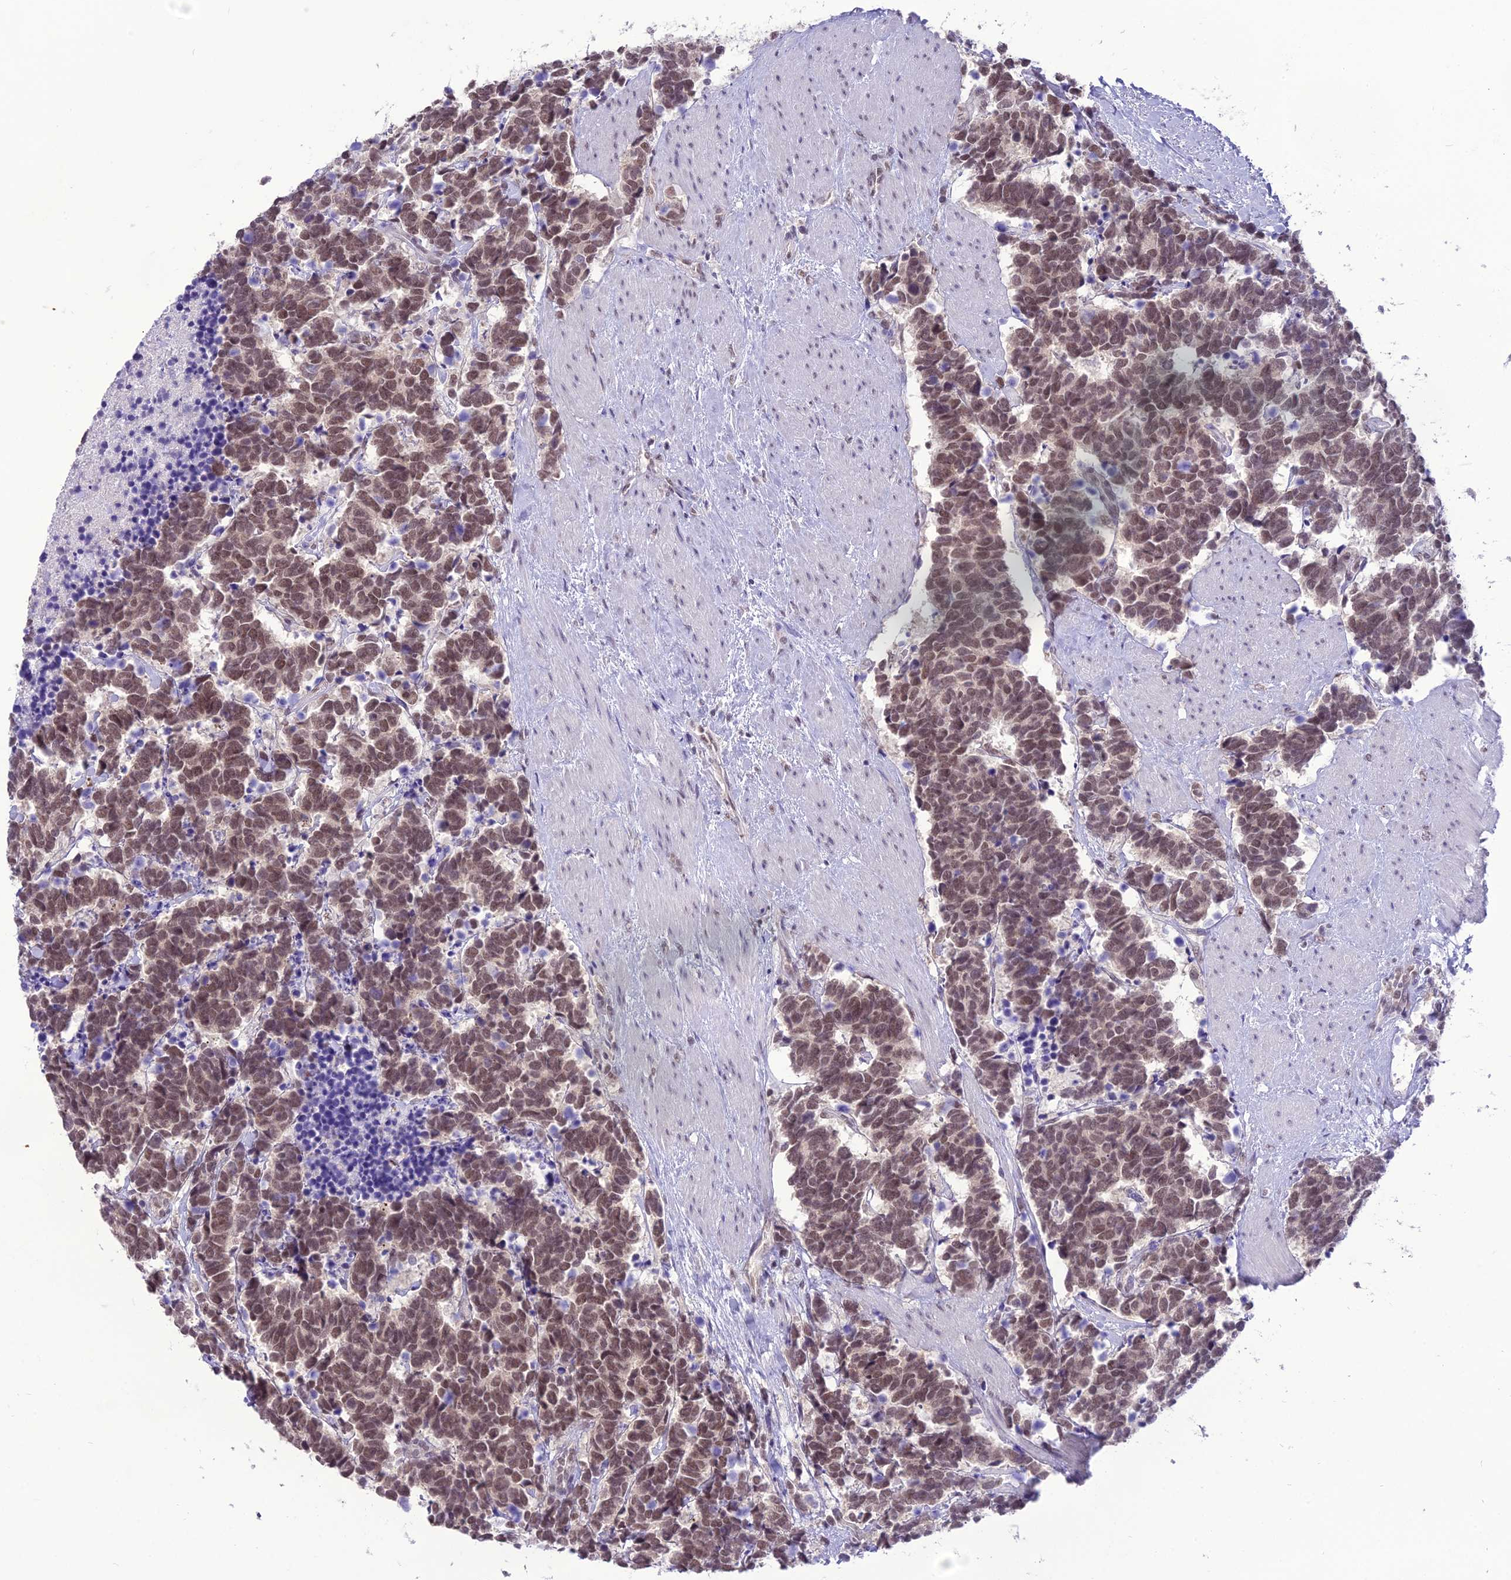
{"staining": {"intensity": "moderate", "quantity": ">75%", "location": "nuclear"}, "tissue": "carcinoid", "cell_type": "Tumor cells", "image_type": "cancer", "snomed": [{"axis": "morphology", "description": "Carcinoma, NOS"}, {"axis": "morphology", "description": "Carcinoid, malignant, NOS"}, {"axis": "topography", "description": "Prostate"}], "caption": "A brown stain highlights moderate nuclear staining of a protein in human carcinoid (malignant) tumor cells.", "gene": "SH3RF3", "patient": {"sex": "male", "age": 57}}